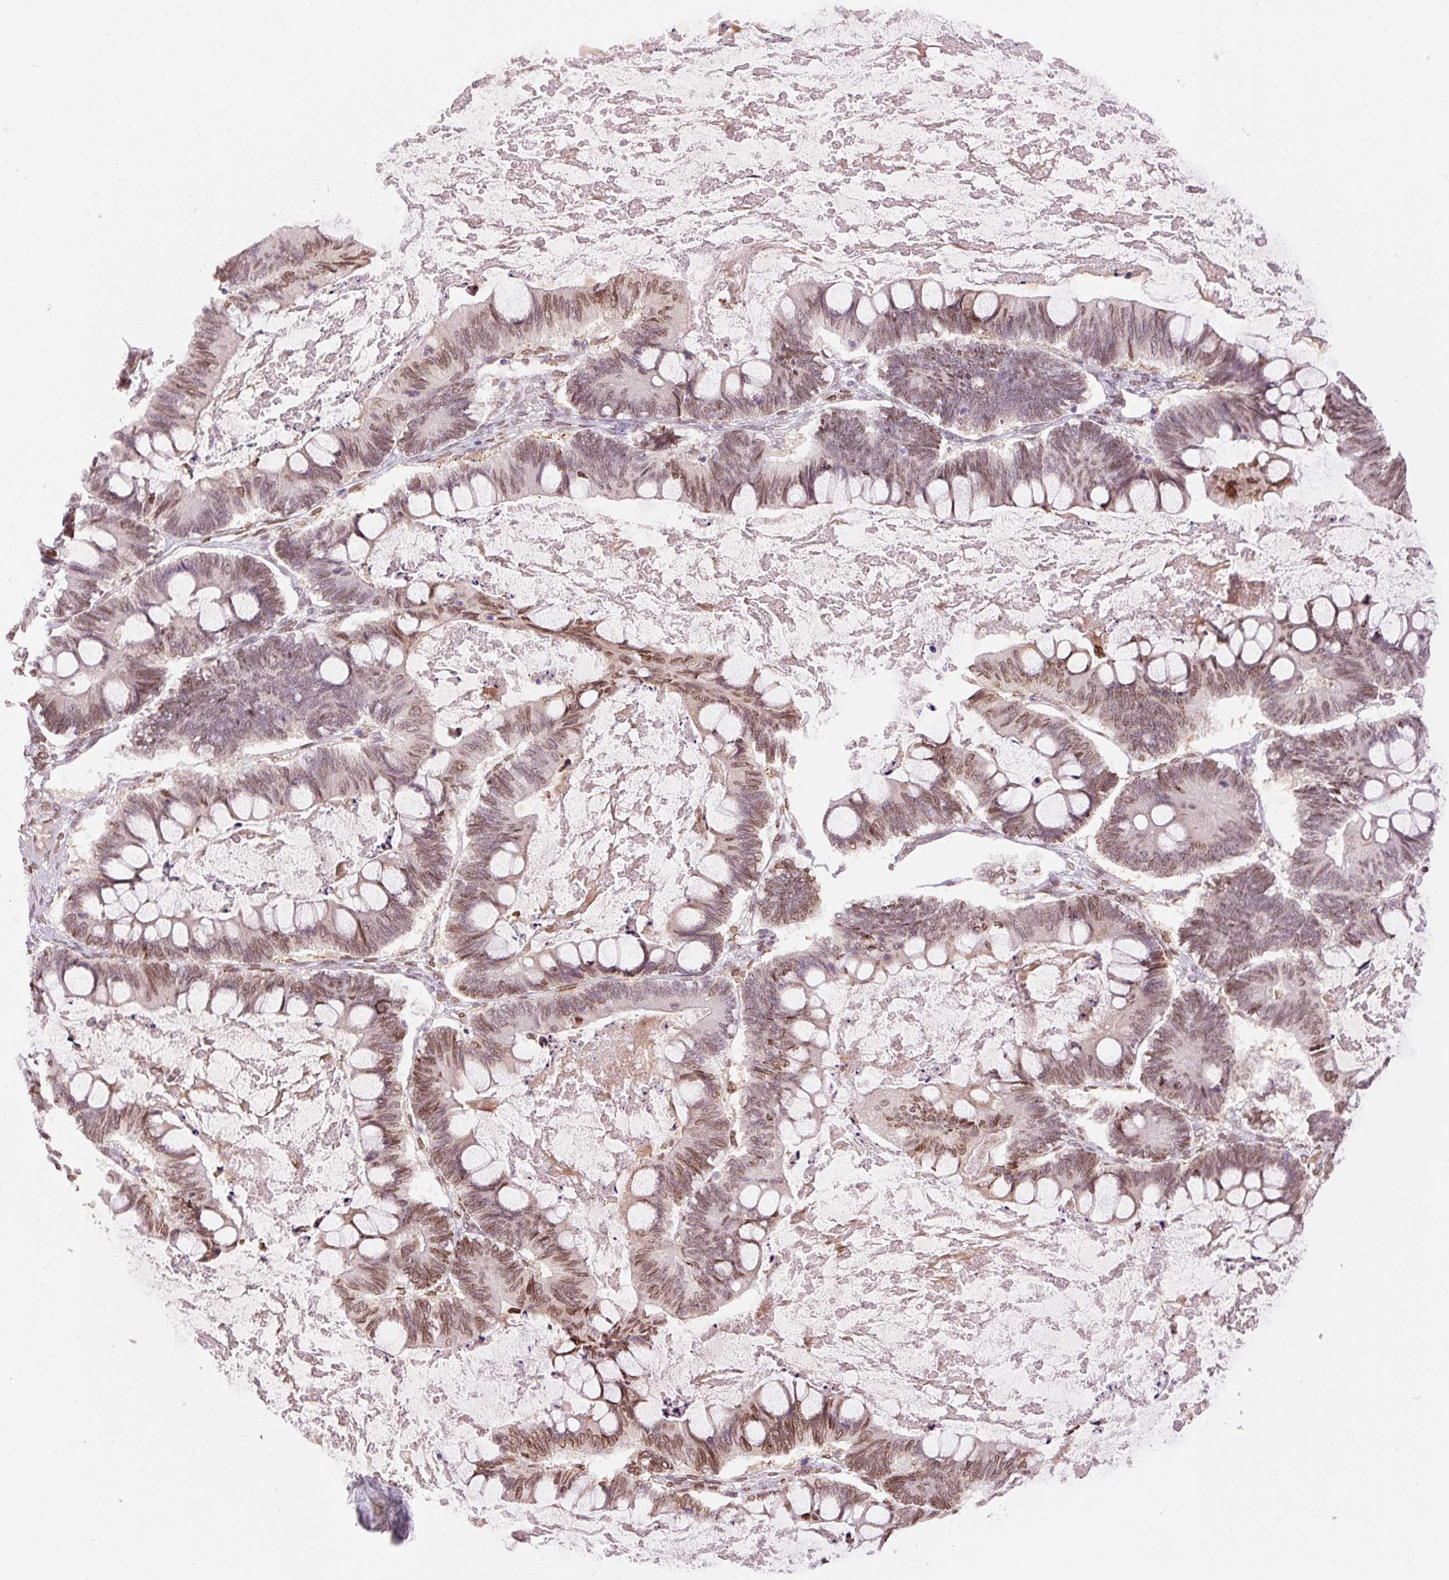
{"staining": {"intensity": "moderate", "quantity": ">75%", "location": "cytoplasmic/membranous,nuclear"}, "tissue": "ovarian cancer", "cell_type": "Tumor cells", "image_type": "cancer", "snomed": [{"axis": "morphology", "description": "Cystadenocarcinoma, mucinous, NOS"}, {"axis": "topography", "description": "Ovary"}], "caption": "Brown immunohistochemical staining in mucinous cystadenocarcinoma (ovarian) exhibits moderate cytoplasmic/membranous and nuclear positivity in approximately >75% of tumor cells. (brown staining indicates protein expression, while blue staining denotes nuclei).", "gene": "ZNF224", "patient": {"sex": "female", "age": 61}}